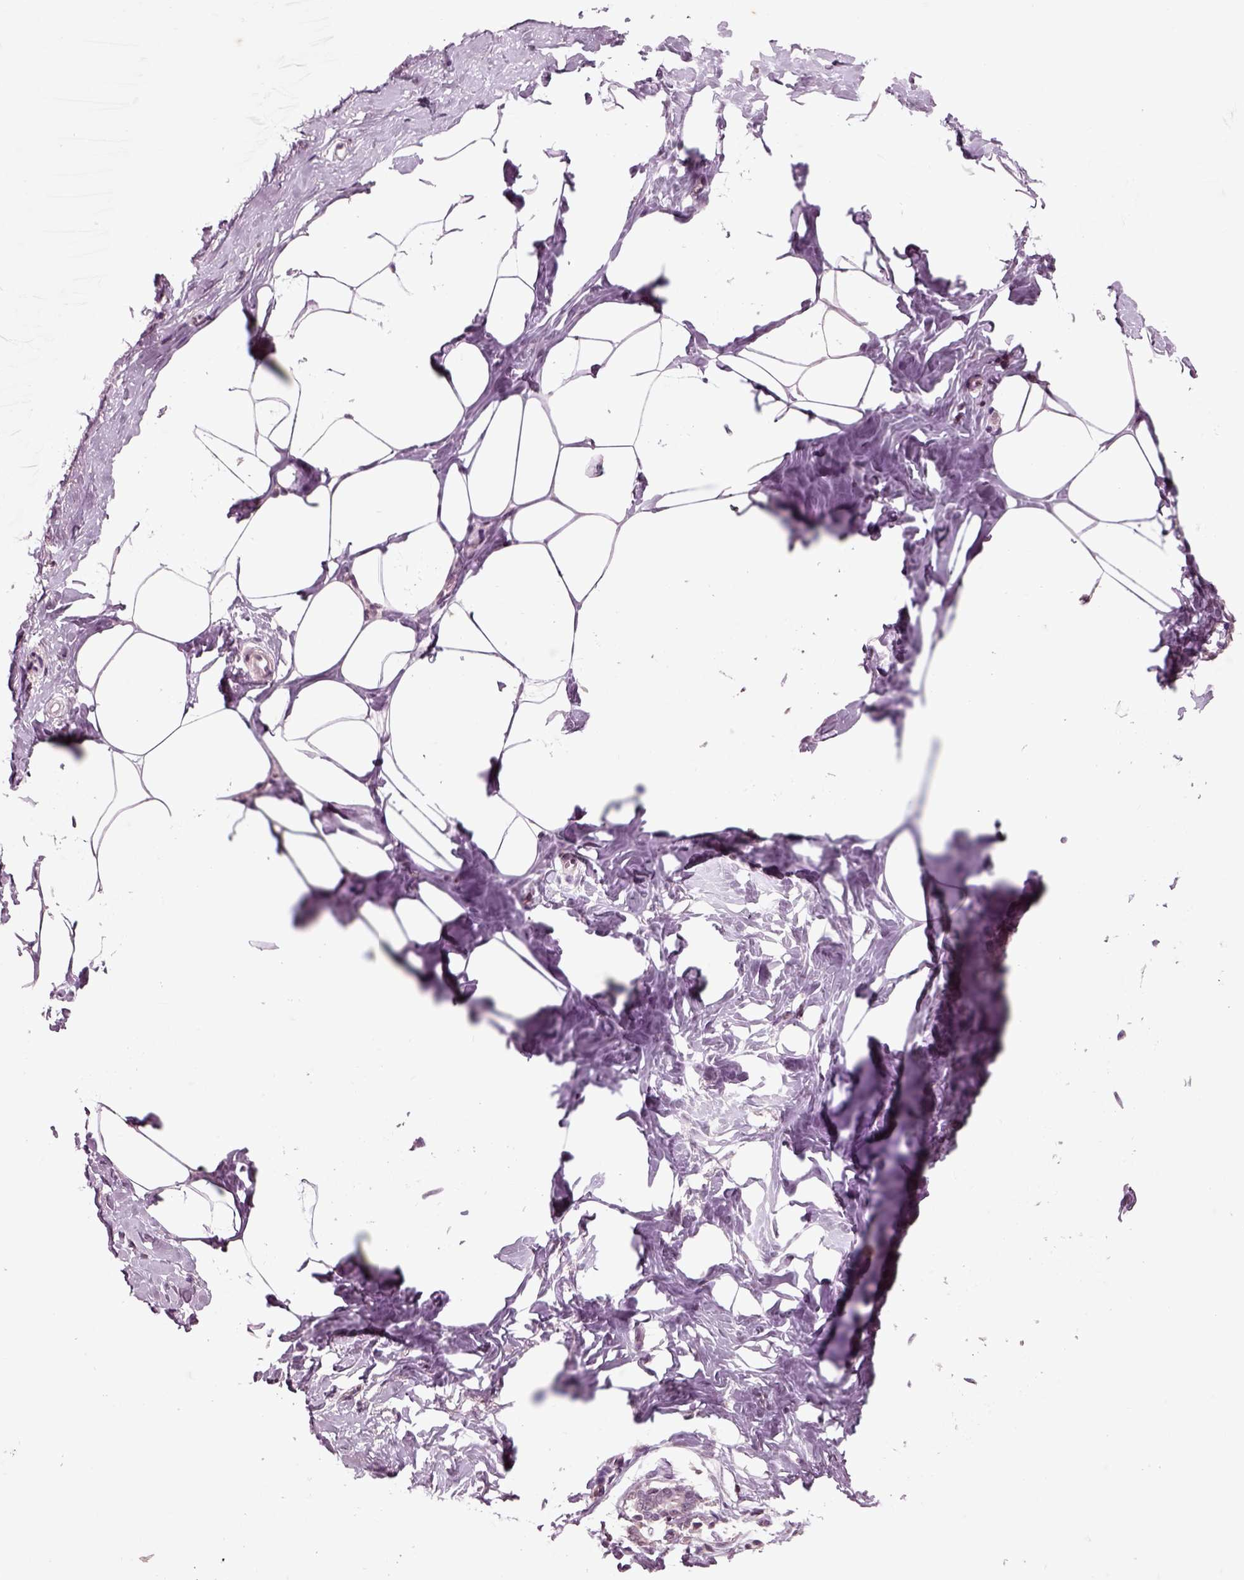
{"staining": {"intensity": "negative", "quantity": "none", "location": "none"}, "tissue": "breast", "cell_type": "Adipocytes", "image_type": "normal", "snomed": [{"axis": "morphology", "description": "Normal tissue, NOS"}, {"axis": "morphology", "description": "Lobular carcinoma, in situ"}, {"axis": "topography", "description": "Breast"}], "caption": "Photomicrograph shows no protein positivity in adipocytes of benign breast.", "gene": "CHGB", "patient": {"sex": "female", "age": 35}}